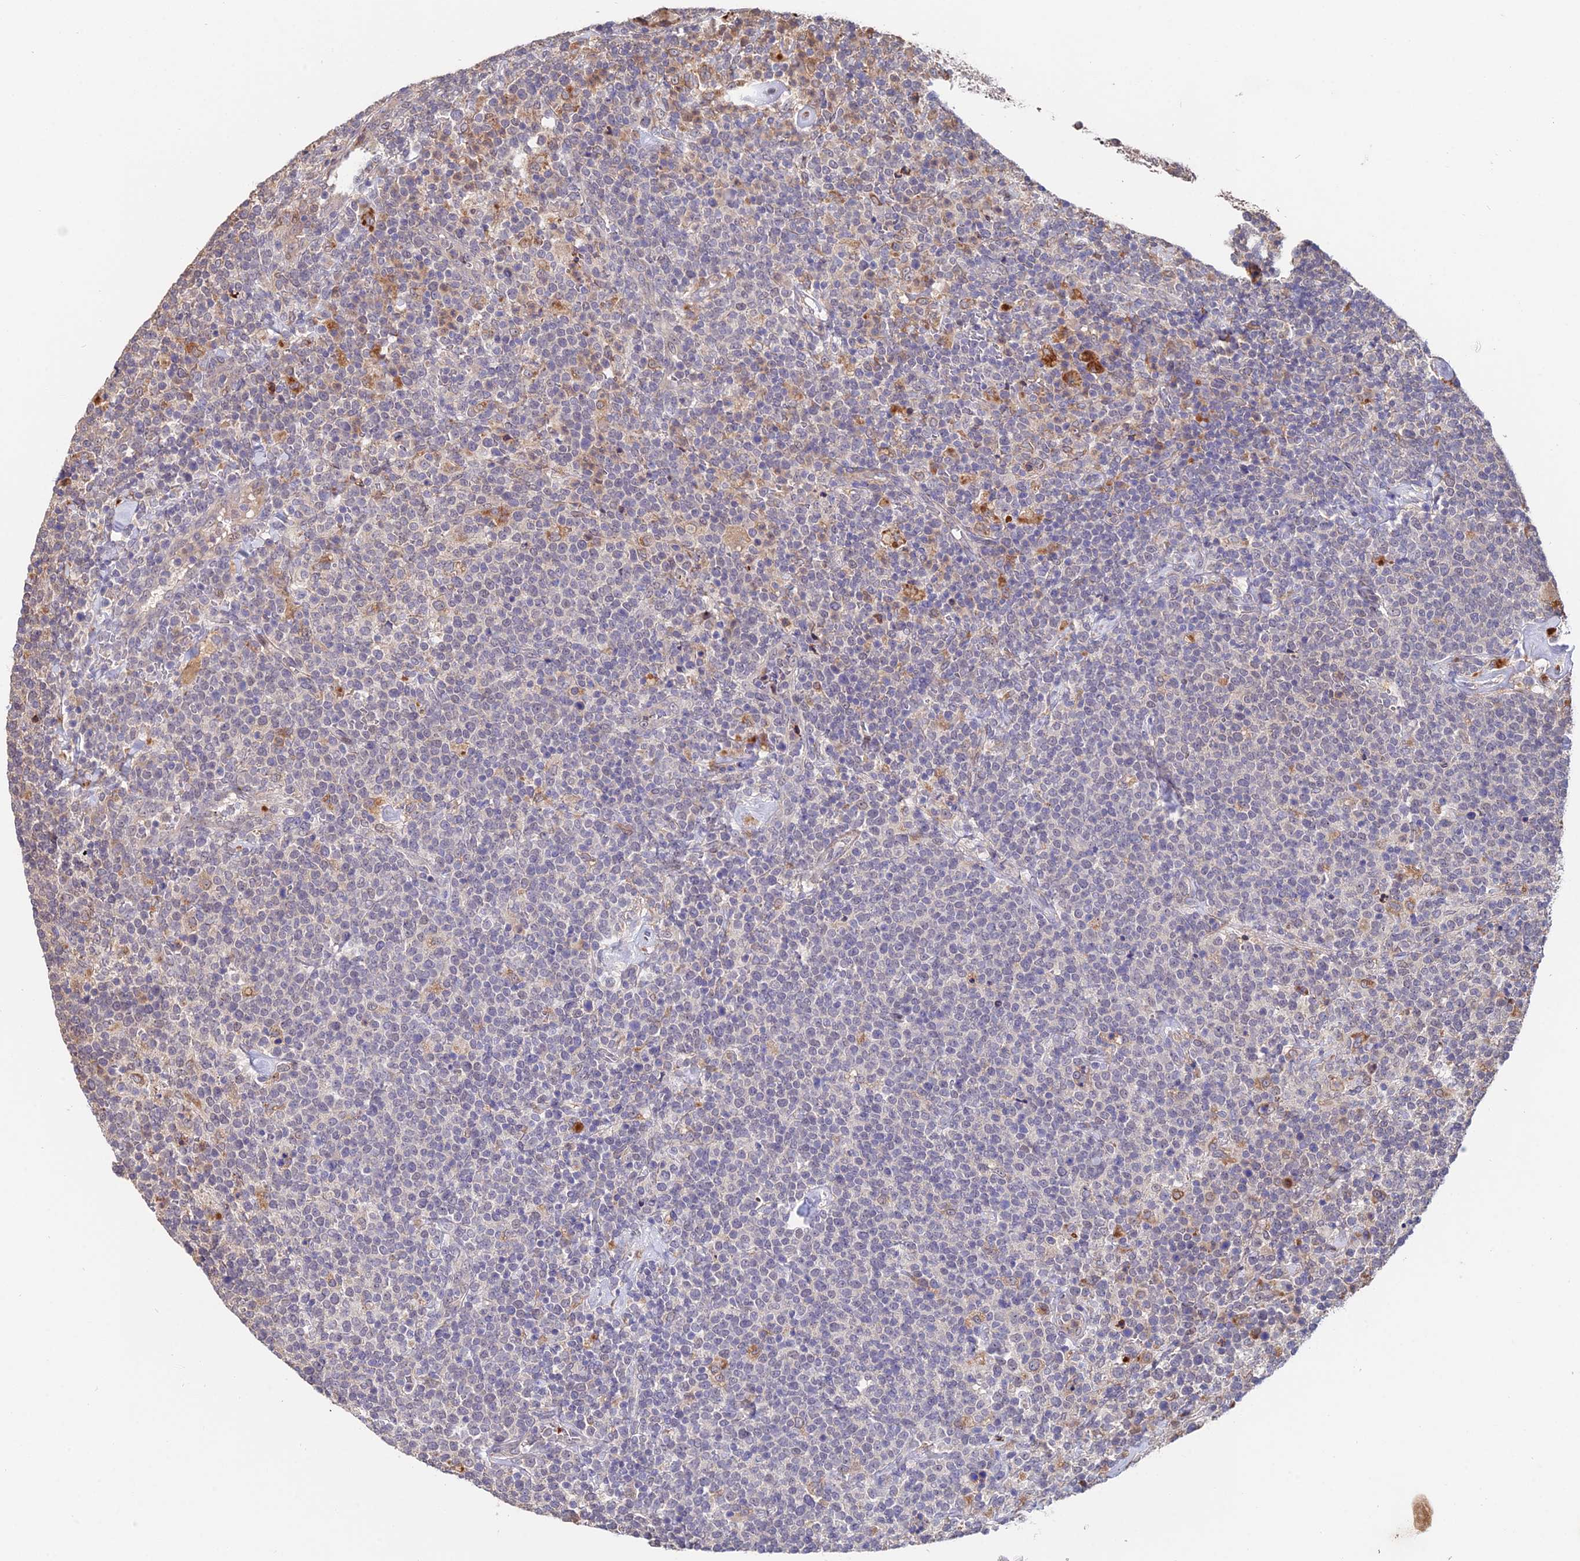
{"staining": {"intensity": "negative", "quantity": "none", "location": "none"}, "tissue": "lymphoma", "cell_type": "Tumor cells", "image_type": "cancer", "snomed": [{"axis": "morphology", "description": "Malignant lymphoma, non-Hodgkin's type, High grade"}, {"axis": "topography", "description": "Lymph node"}], "caption": "Tumor cells are negative for protein expression in human high-grade malignant lymphoma, non-Hodgkin's type.", "gene": "ACTR5", "patient": {"sex": "male", "age": 61}}